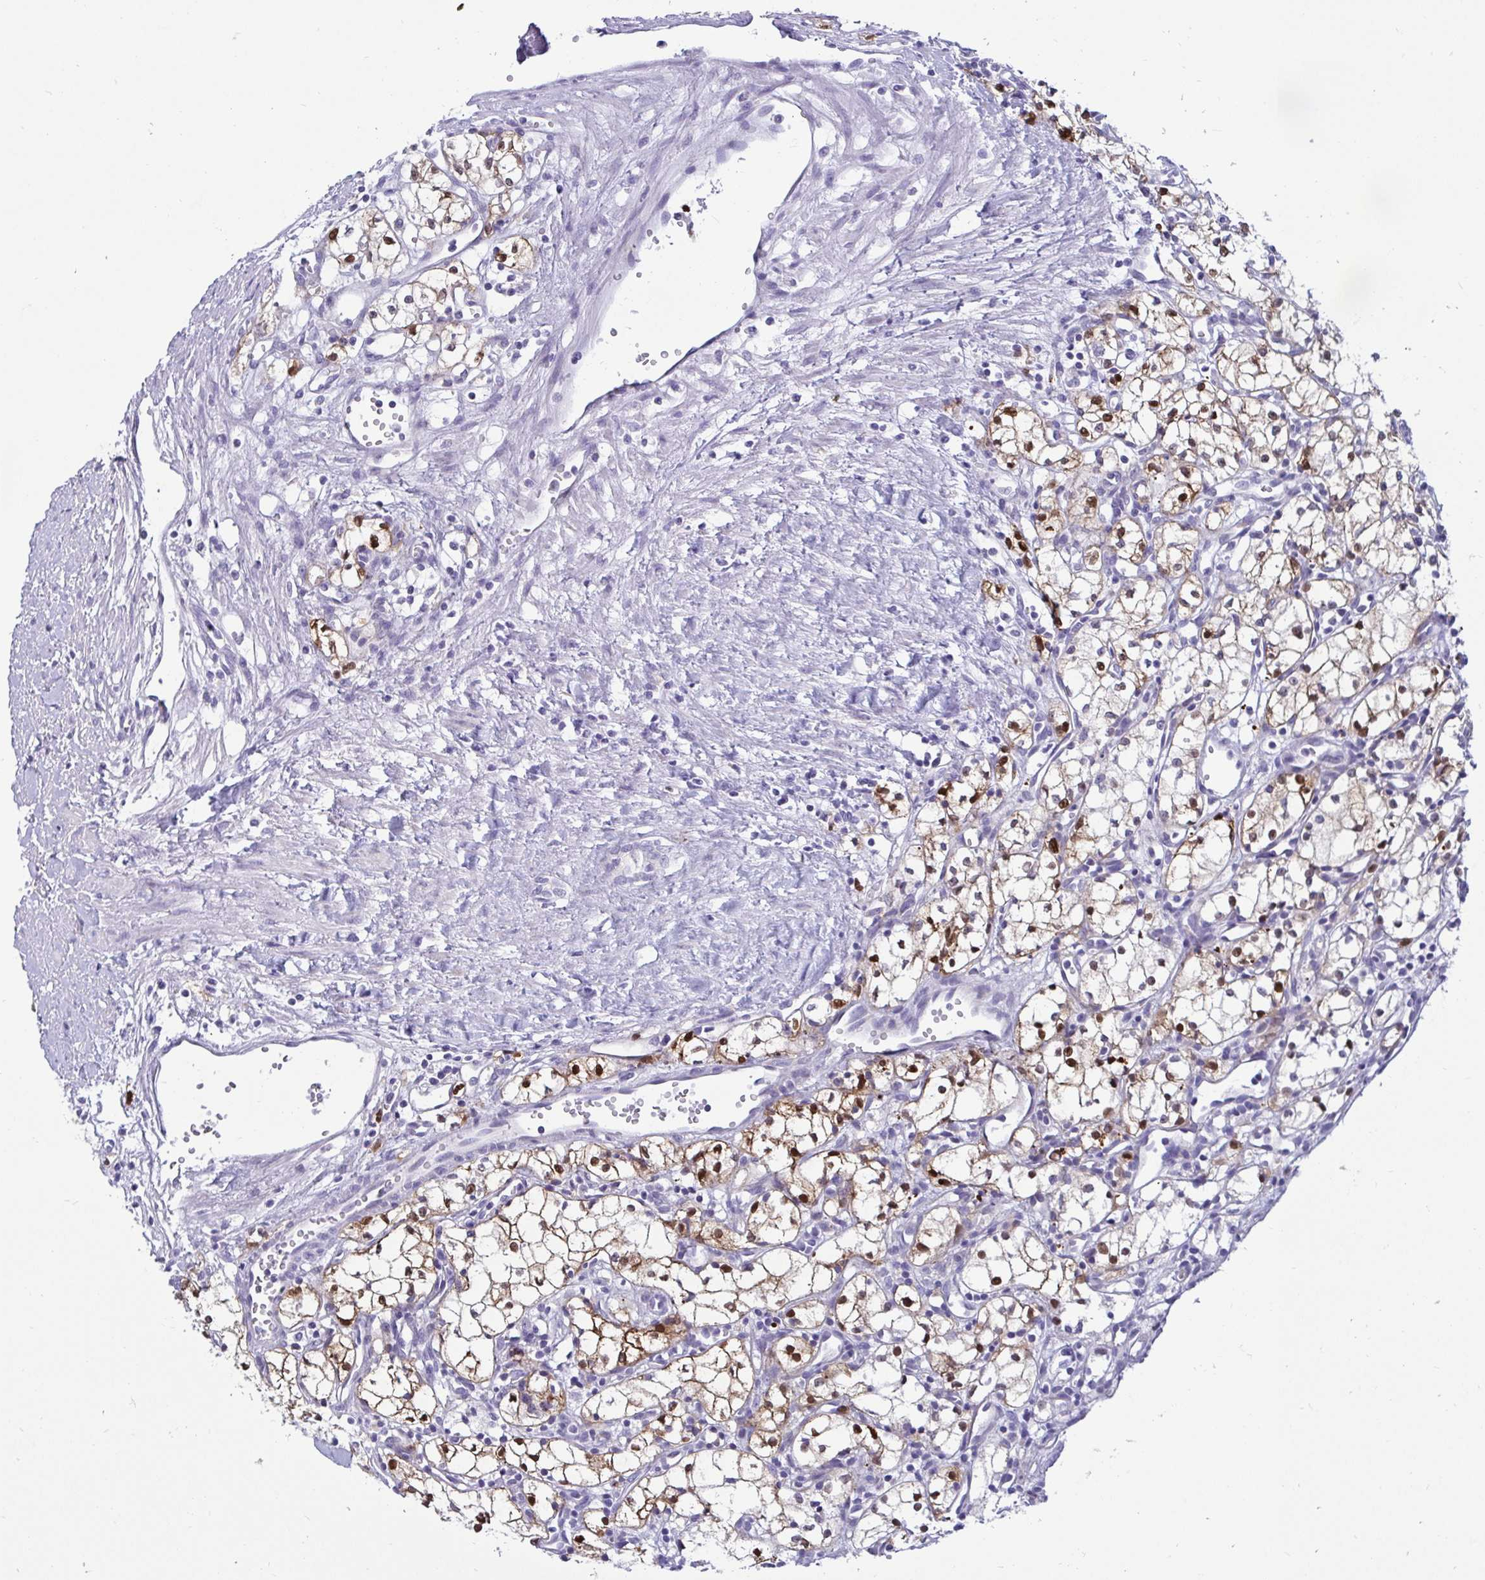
{"staining": {"intensity": "moderate", "quantity": "25%-75%", "location": "cytoplasmic/membranous,nuclear"}, "tissue": "renal cancer", "cell_type": "Tumor cells", "image_type": "cancer", "snomed": [{"axis": "morphology", "description": "Adenocarcinoma, NOS"}, {"axis": "topography", "description": "Kidney"}], "caption": "Immunohistochemical staining of human renal cancer (adenocarcinoma) shows moderate cytoplasmic/membranous and nuclear protein expression in about 25%-75% of tumor cells.", "gene": "TFPI2", "patient": {"sex": "male", "age": 59}}